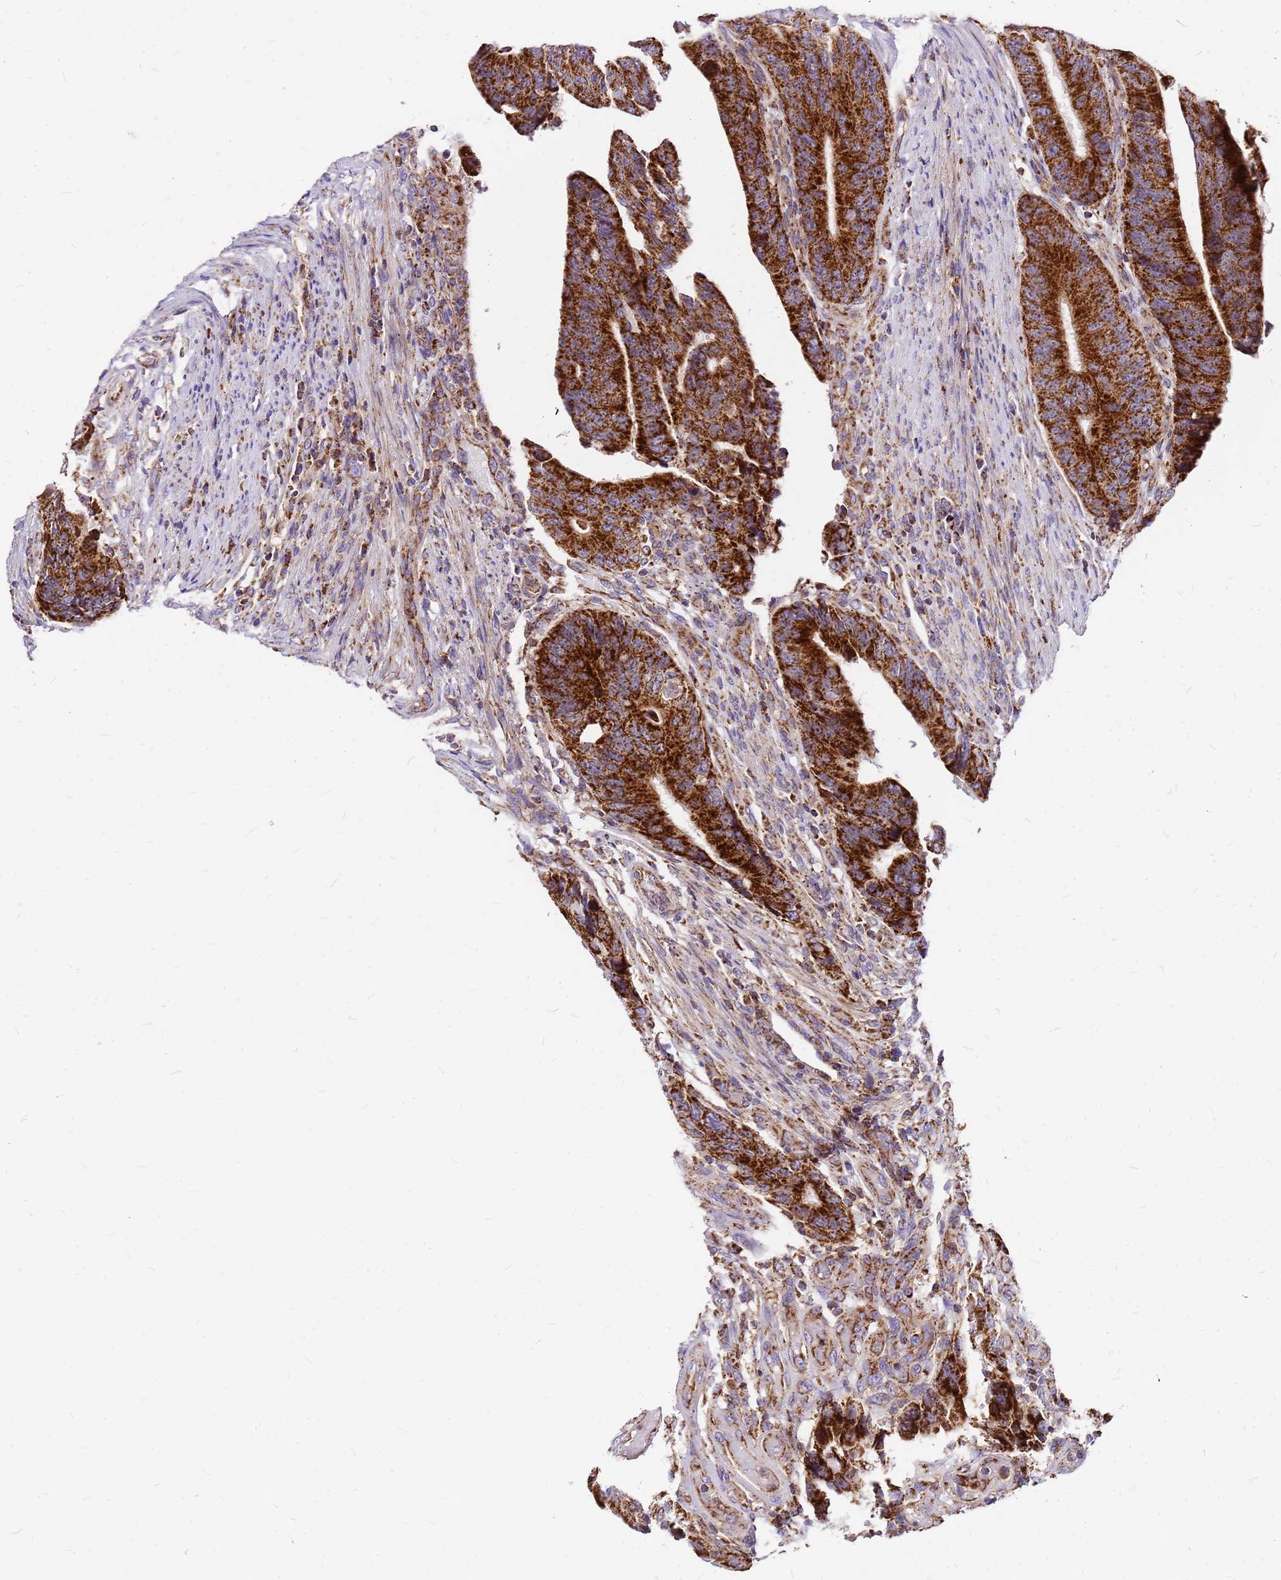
{"staining": {"intensity": "strong", "quantity": ">75%", "location": "cytoplasmic/membranous"}, "tissue": "colorectal cancer", "cell_type": "Tumor cells", "image_type": "cancer", "snomed": [{"axis": "morphology", "description": "Adenocarcinoma, NOS"}, {"axis": "topography", "description": "Colon"}], "caption": "A brown stain labels strong cytoplasmic/membranous expression of a protein in human colorectal adenocarcinoma tumor cells. (brown staining indicates protein expression, while blue staining denotes nuclei).", "gene": "MRPS26", "patient": {"sex": "male", "age": 87}}